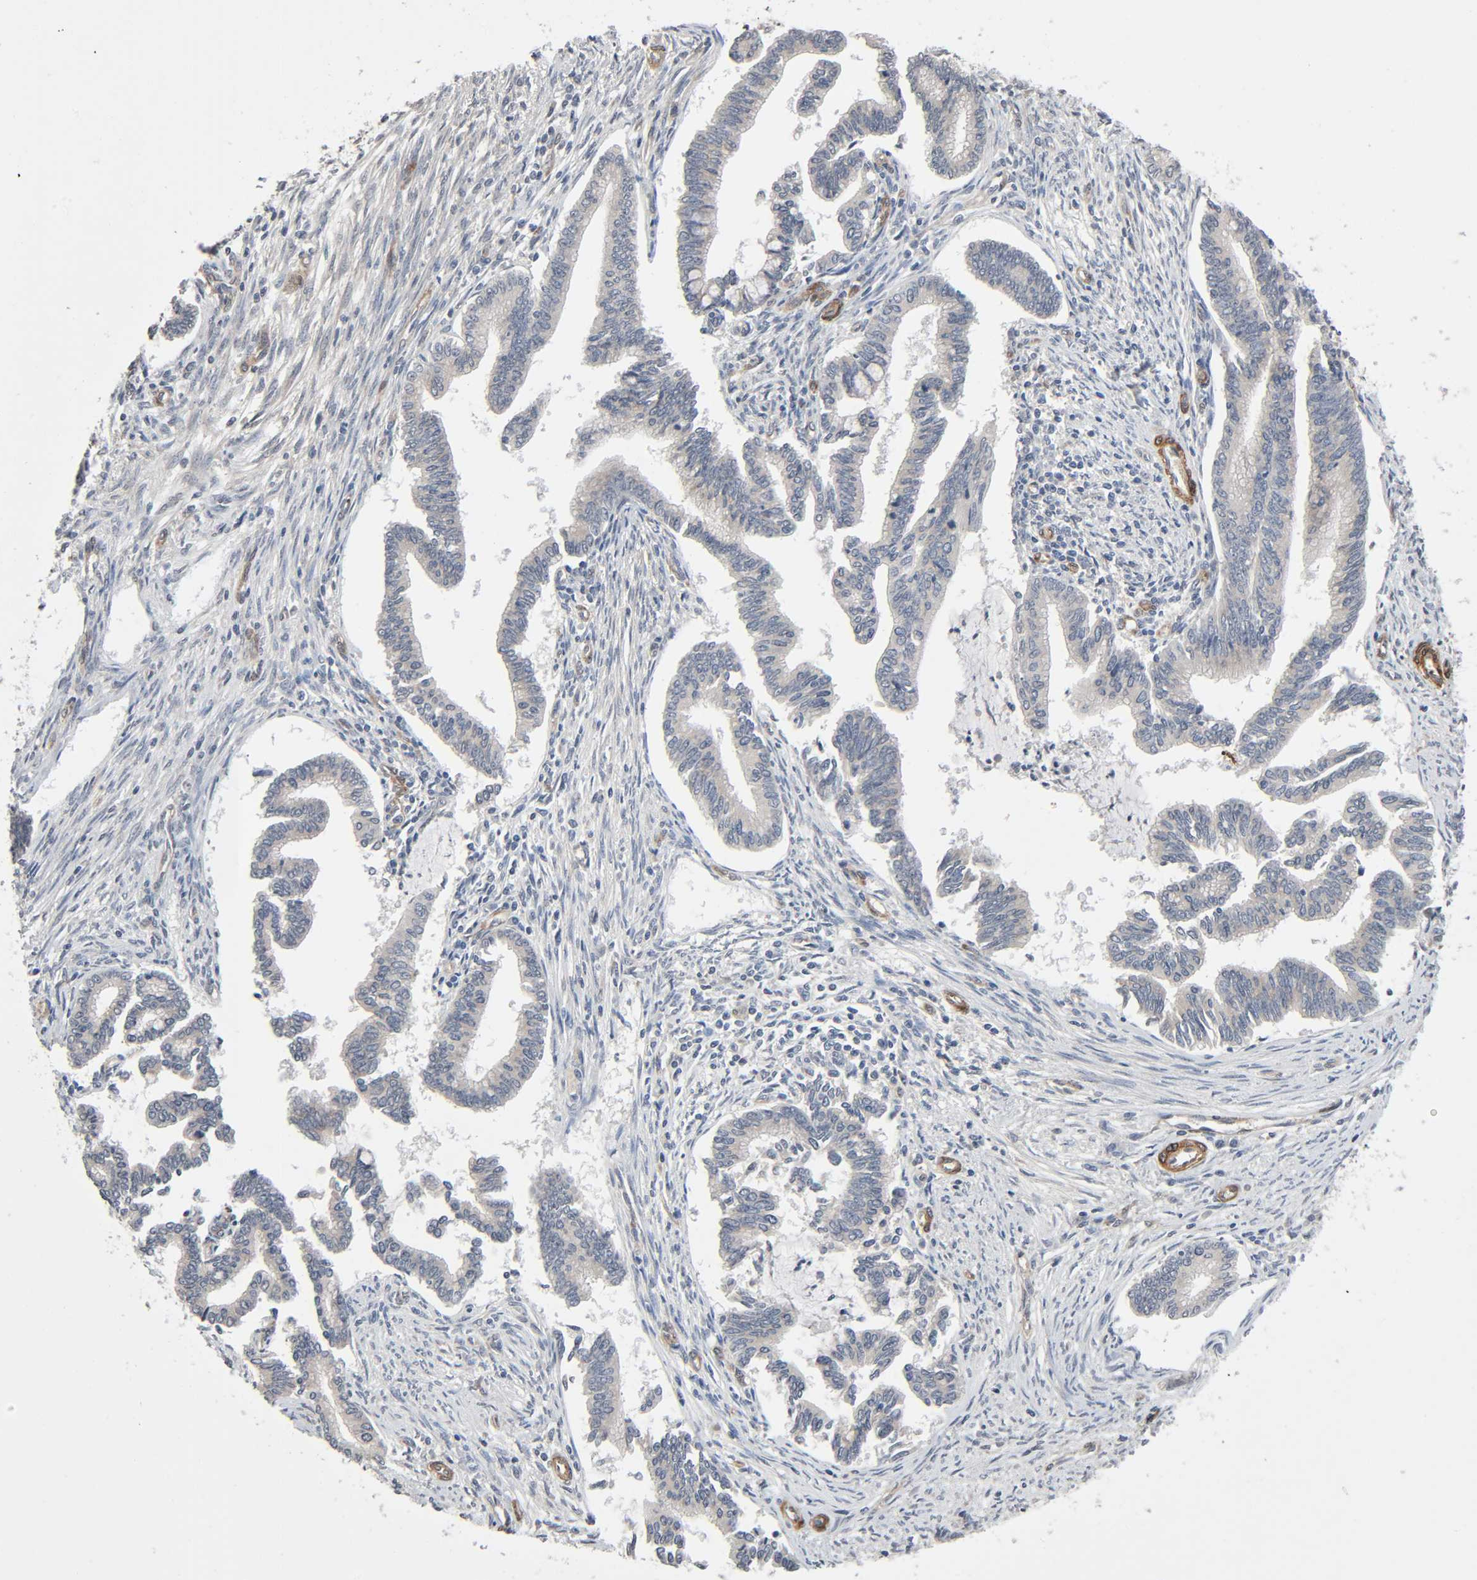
{"staining": {"intensity": "weak", "quantity": "25%-75%", "location": "cytoplasmic/membranous"}, "tissue": "cervical cancer", "cell_type": "Tumor cells", "image_type": "cancer", "snomed": [{"axis": "morphology", "description": "Adenocarcinoma, NOS"}, {"axis": "topography", "description": "Cervix"}], "caption": "Immunohistochemistry histopathology image of neoplastic tissue: cervical cancer stained using immunohistochemistry exhibits low levels of weak protein expression localized specifically in the cytoplasmic/membranous of tumor cells, appearing as a cytoplasmic/membranous brown color.", "gene": "PTK2", "patient": {"sex": "female", "age": 36}}